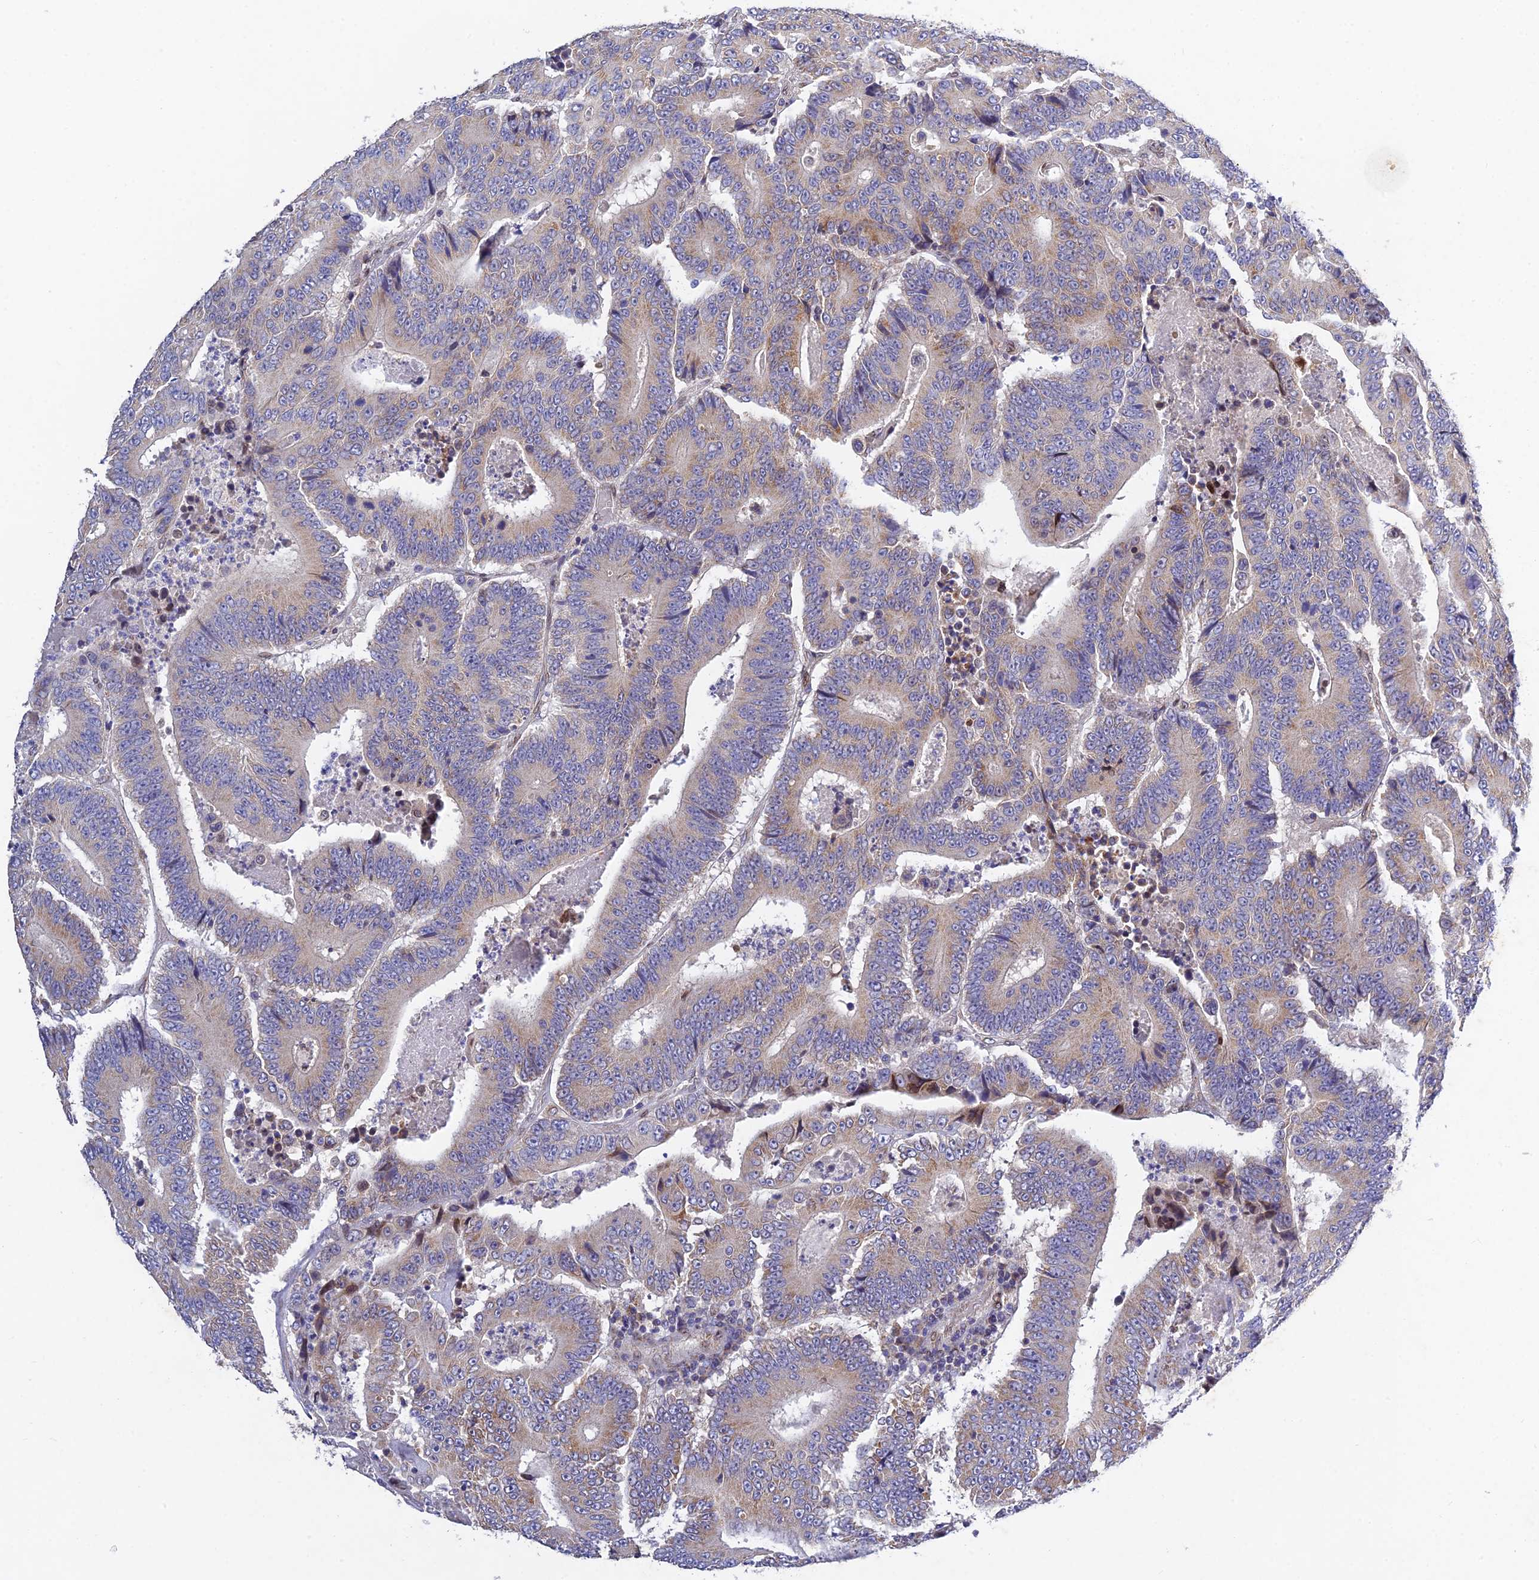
{"staining": {"intensity": "weak", "quantity": "<25%", "location": "cytoplasmic/membranous"}, "tissue": "colorectal cancer", "cell_type": "Tumor cells", "image_type": "cancer", "snomed": [{"axis": "morphology", "description": "Adenocarcinoma, NOS"}, {"axis": "topography", "description": "Colon"}], "caption": "This is a histopathology image of IHC staining of colorectal cancer, which shows no staining in tumor cells.", "gene": "MGAT2", "patient": {"sex": "male", "age": 83}}